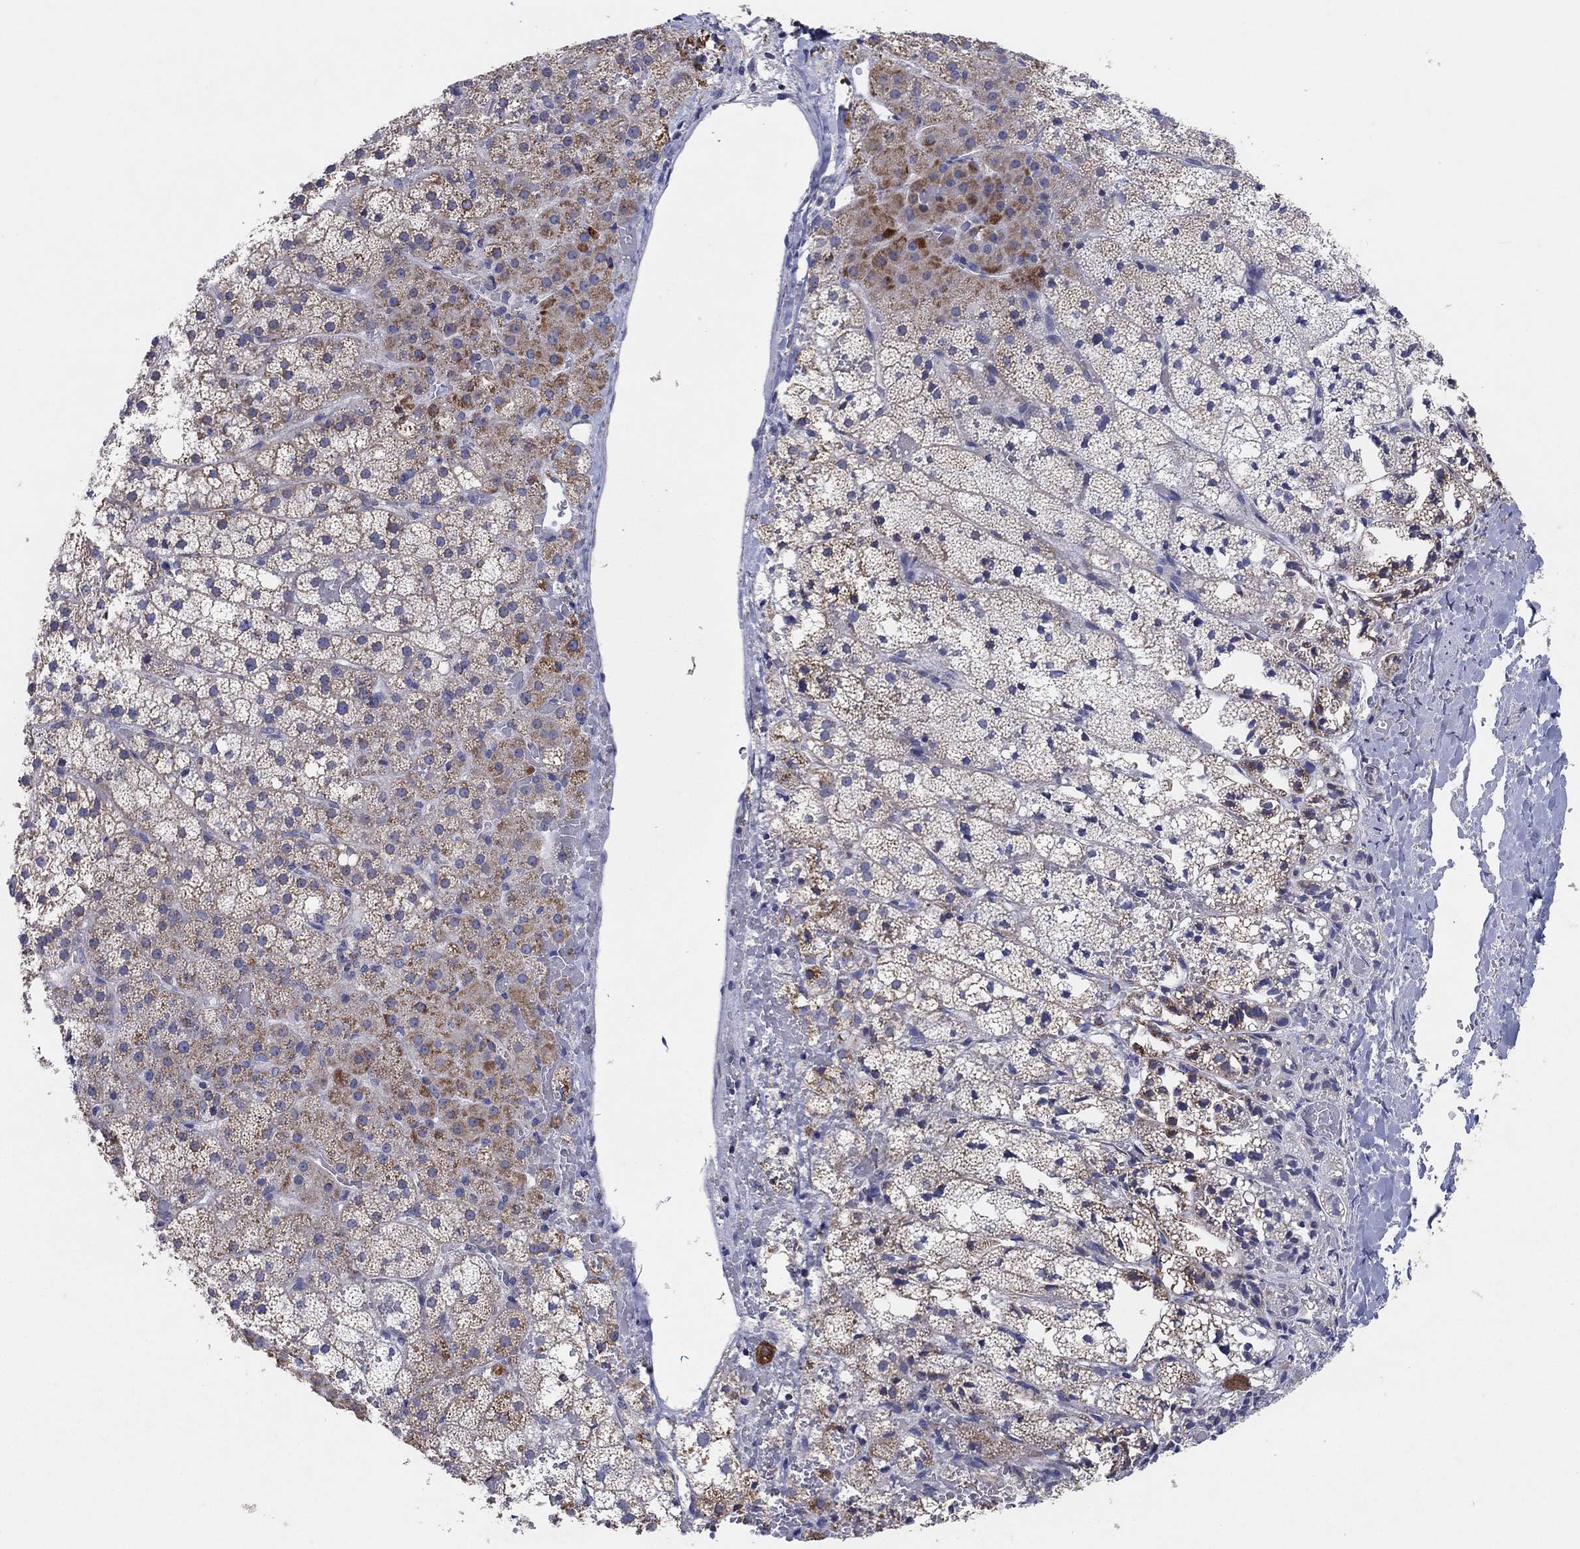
{"staining": {"intensity": "moderate", "quantity": "<25%", "location": "cytoplasmic/membranous"}, "tissue": "adrenal gland", "cell_type": "Glandular cells", "image_type": "normal", "snomed": [{"axis": "morphology", "description": "Normal tissue, NOS"}, {"axis": "topography", "description": "Adrenal gland"}], "caption": "Adrenal gland stained with a brown dye shows moderate cytoplasmic/membranous positive staining in approximately <25% of glandular cells.", "gene": "C9orf85", "patient": {"sex": "male", "age": 53}}